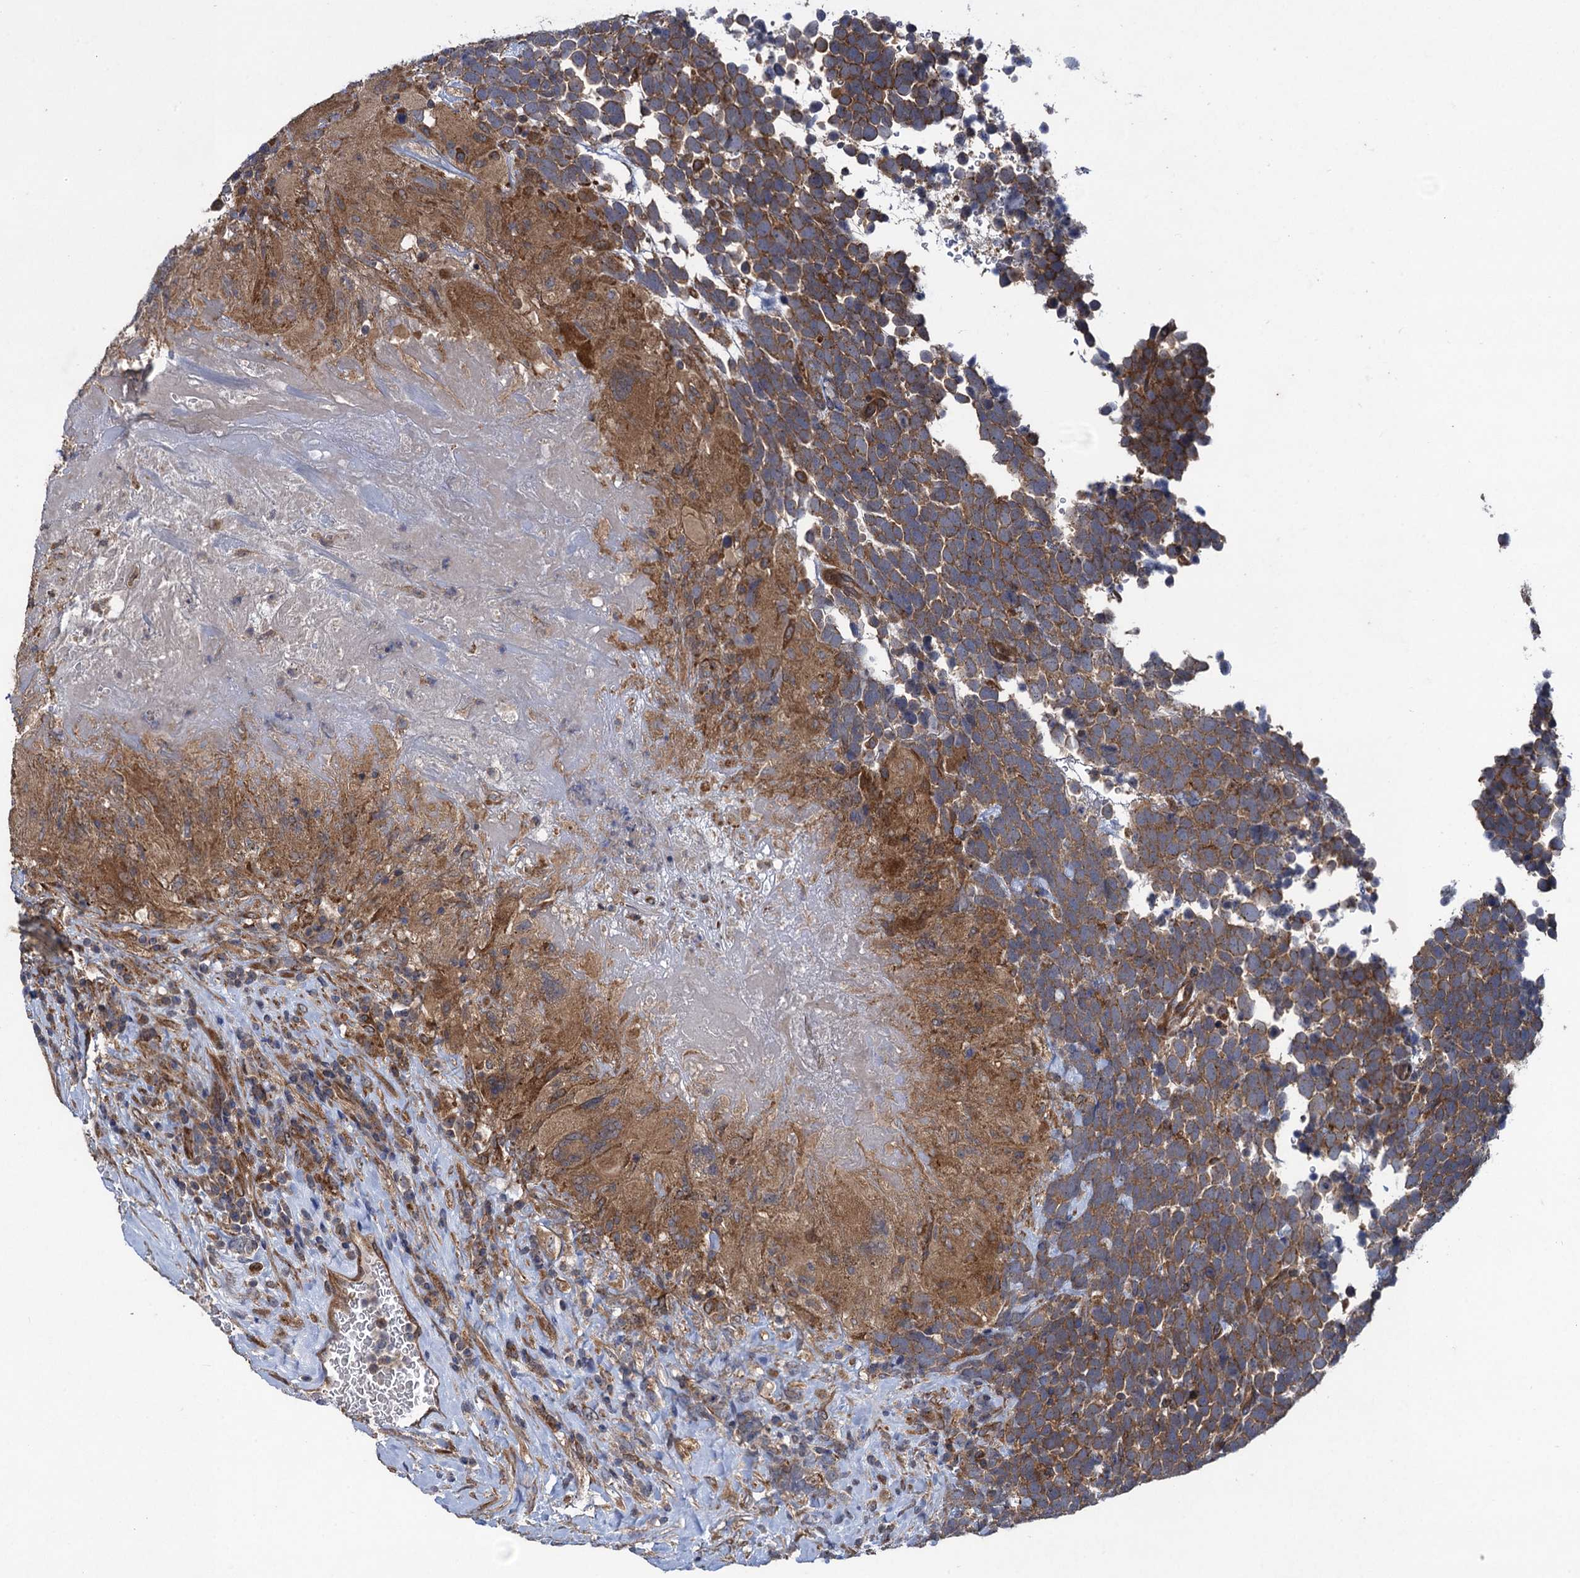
{"staining": {"intensity": "moderate", "quantity": ">75%", "location": "cytoplasmic/membranous"}, "tissue": "urothelial cancer", "cell_type": "Tumor cells", "image_type": "cancer", "snomed": [{"axis": "morphology", "description": "Urothelial carcinoma, High grade"}, {"axis": "topography", "description": "Urinary bladder"}], "caption": "The immunohistochemical stain labels moderate cytoplasmic/membranous positivity in tumor cells of urothelial cancer tissue. The protein of interest is stained brown, and the nuclei are stained in blue (DAB IHC with brightfield microscopy, high magnification).", "gene": "HAUS1", "patient": {"sex": "female", "age": 82}}